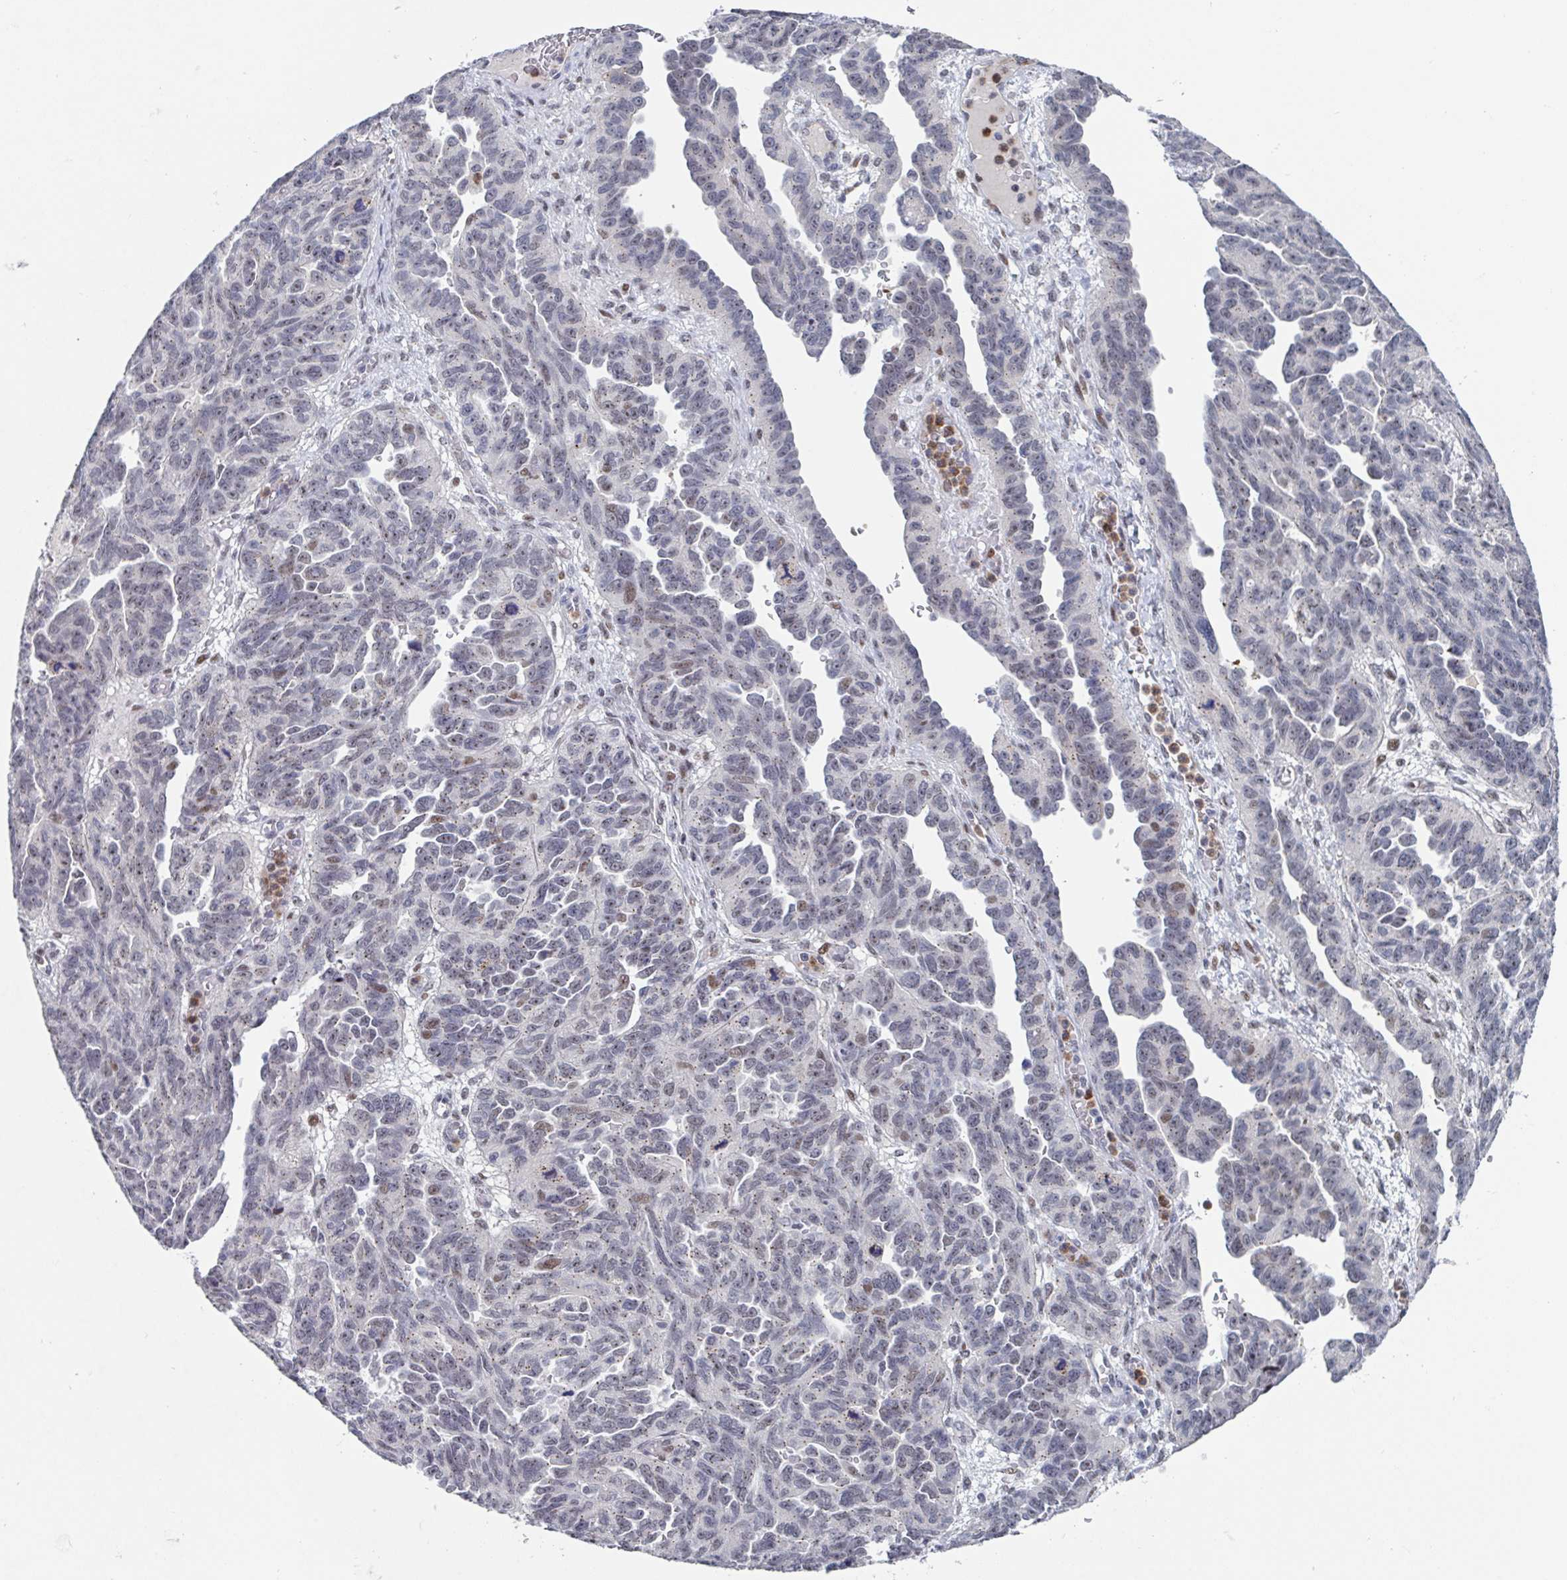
{"staining": {"intensity": "moderate", "quantity": "<25%", "location": "nuclear"}, "tissue": "ovarian cancer", "cell_type": "Tumor cells", "image_type": "cancer", "snomed": [{"axis": "morphology", "description": "Cystadenocarcinoma, serous, NOS"}, {"axis": "topography", "description": "Ovary"}], "caption": "Serous cystadenocarcinoma (ovarian) stained with a protein marker displays moderate staining in tumor cells.", "gene": "RNF212", "patient": {"sex": "female", "age": 64}}